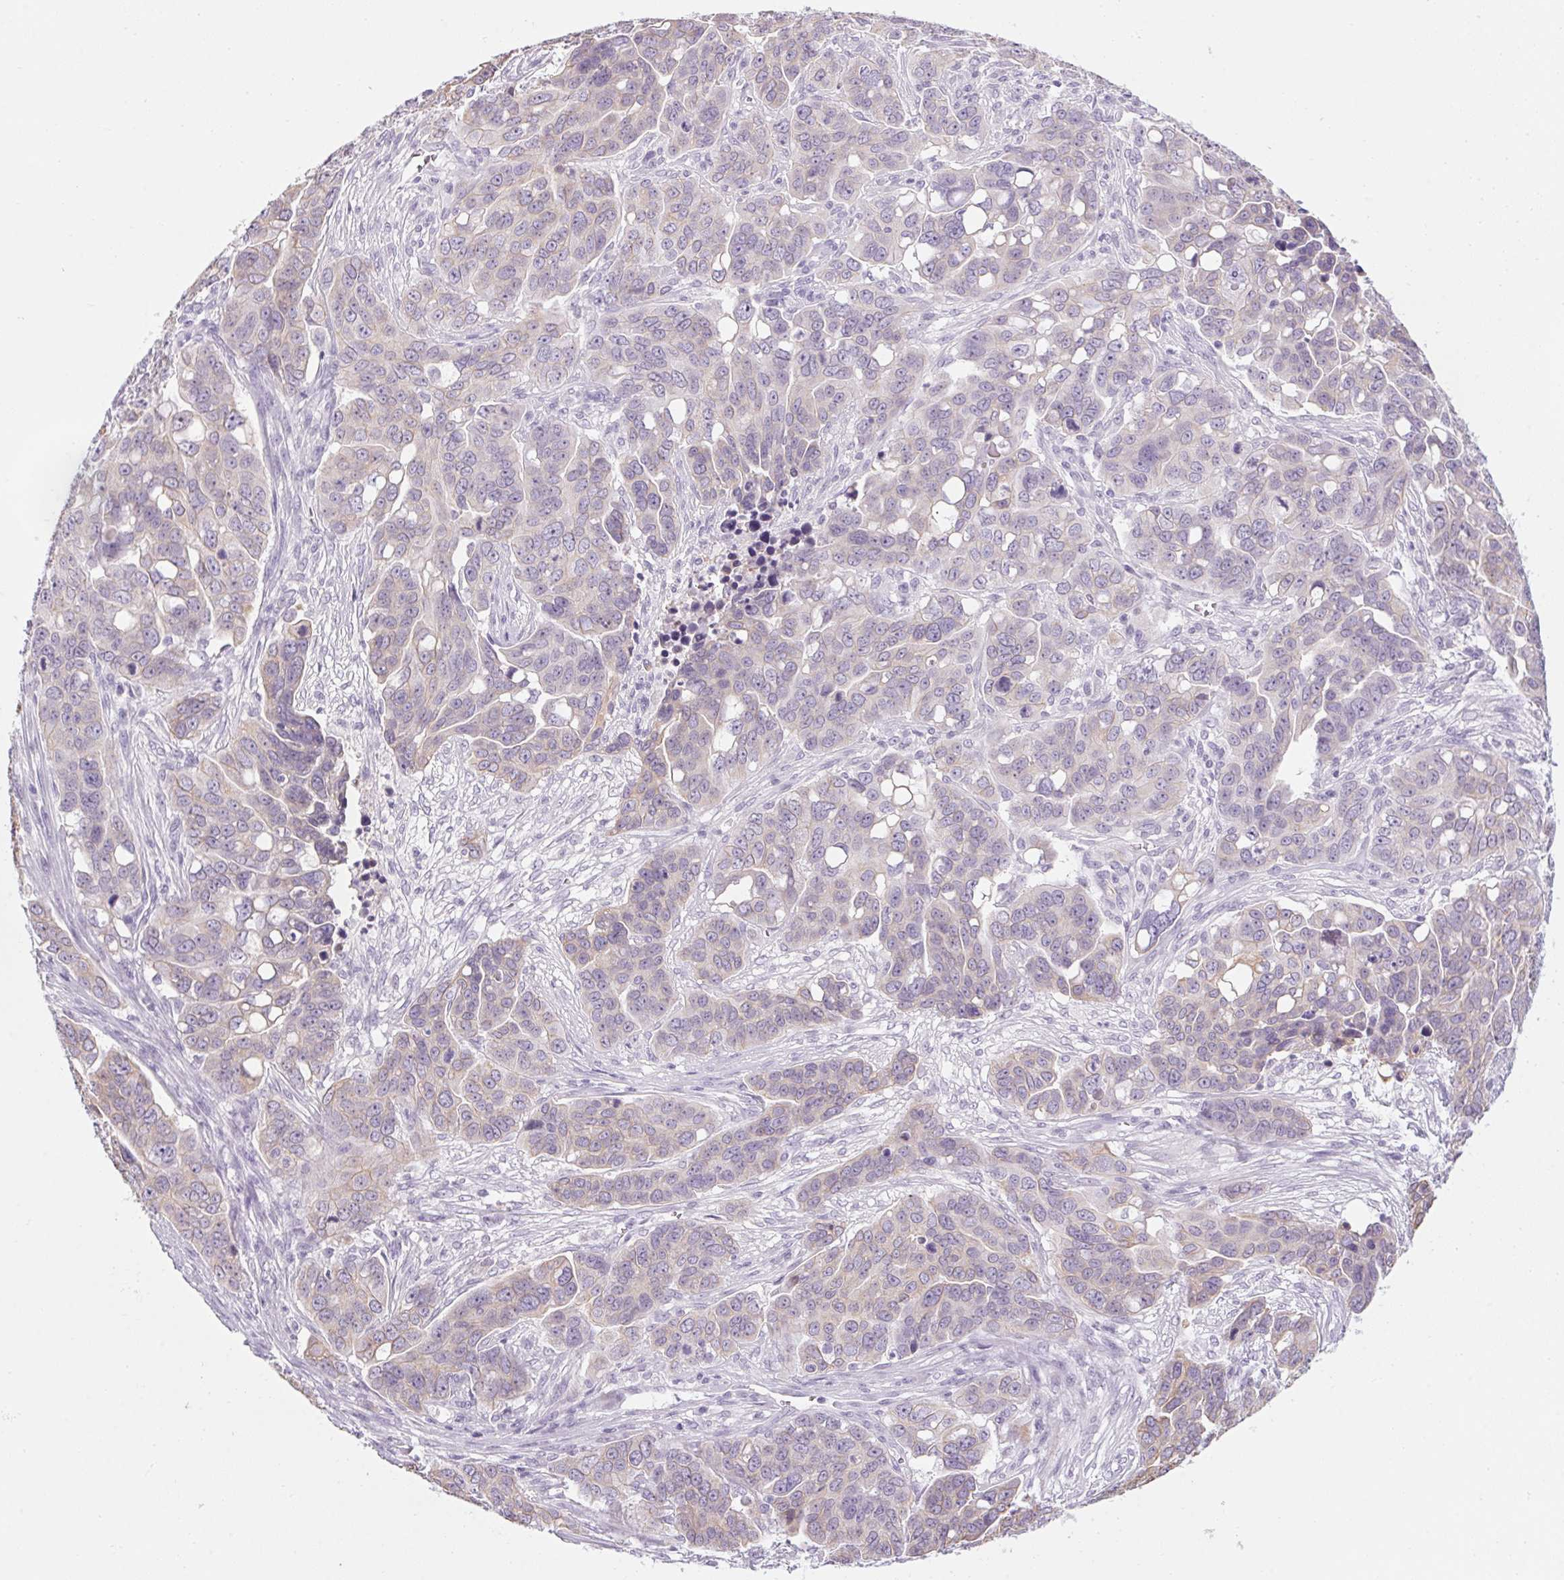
{"staining": {"intensity": "weak", "quantity": "25%-75%", "location": "cytoplasmic/membranous"}, "tissue": "ovarian cancer", "cell_type": "Tumor cells", "image_type": "cancer", "snomed": [{"axis": "morphology", "description": "Carcinoma, endometroid"}, {"axis": "topography", "description": "Ovary"}], "caption": "Immunohistochemistry (IHC) of ovarian endometroid carcinoma shows low levels of weak cytoplasmic/membranous positivity in about 25%-75% of tumor cells.", "gene": "RPTN", "patient": {"sex": "female", "age": 78}}